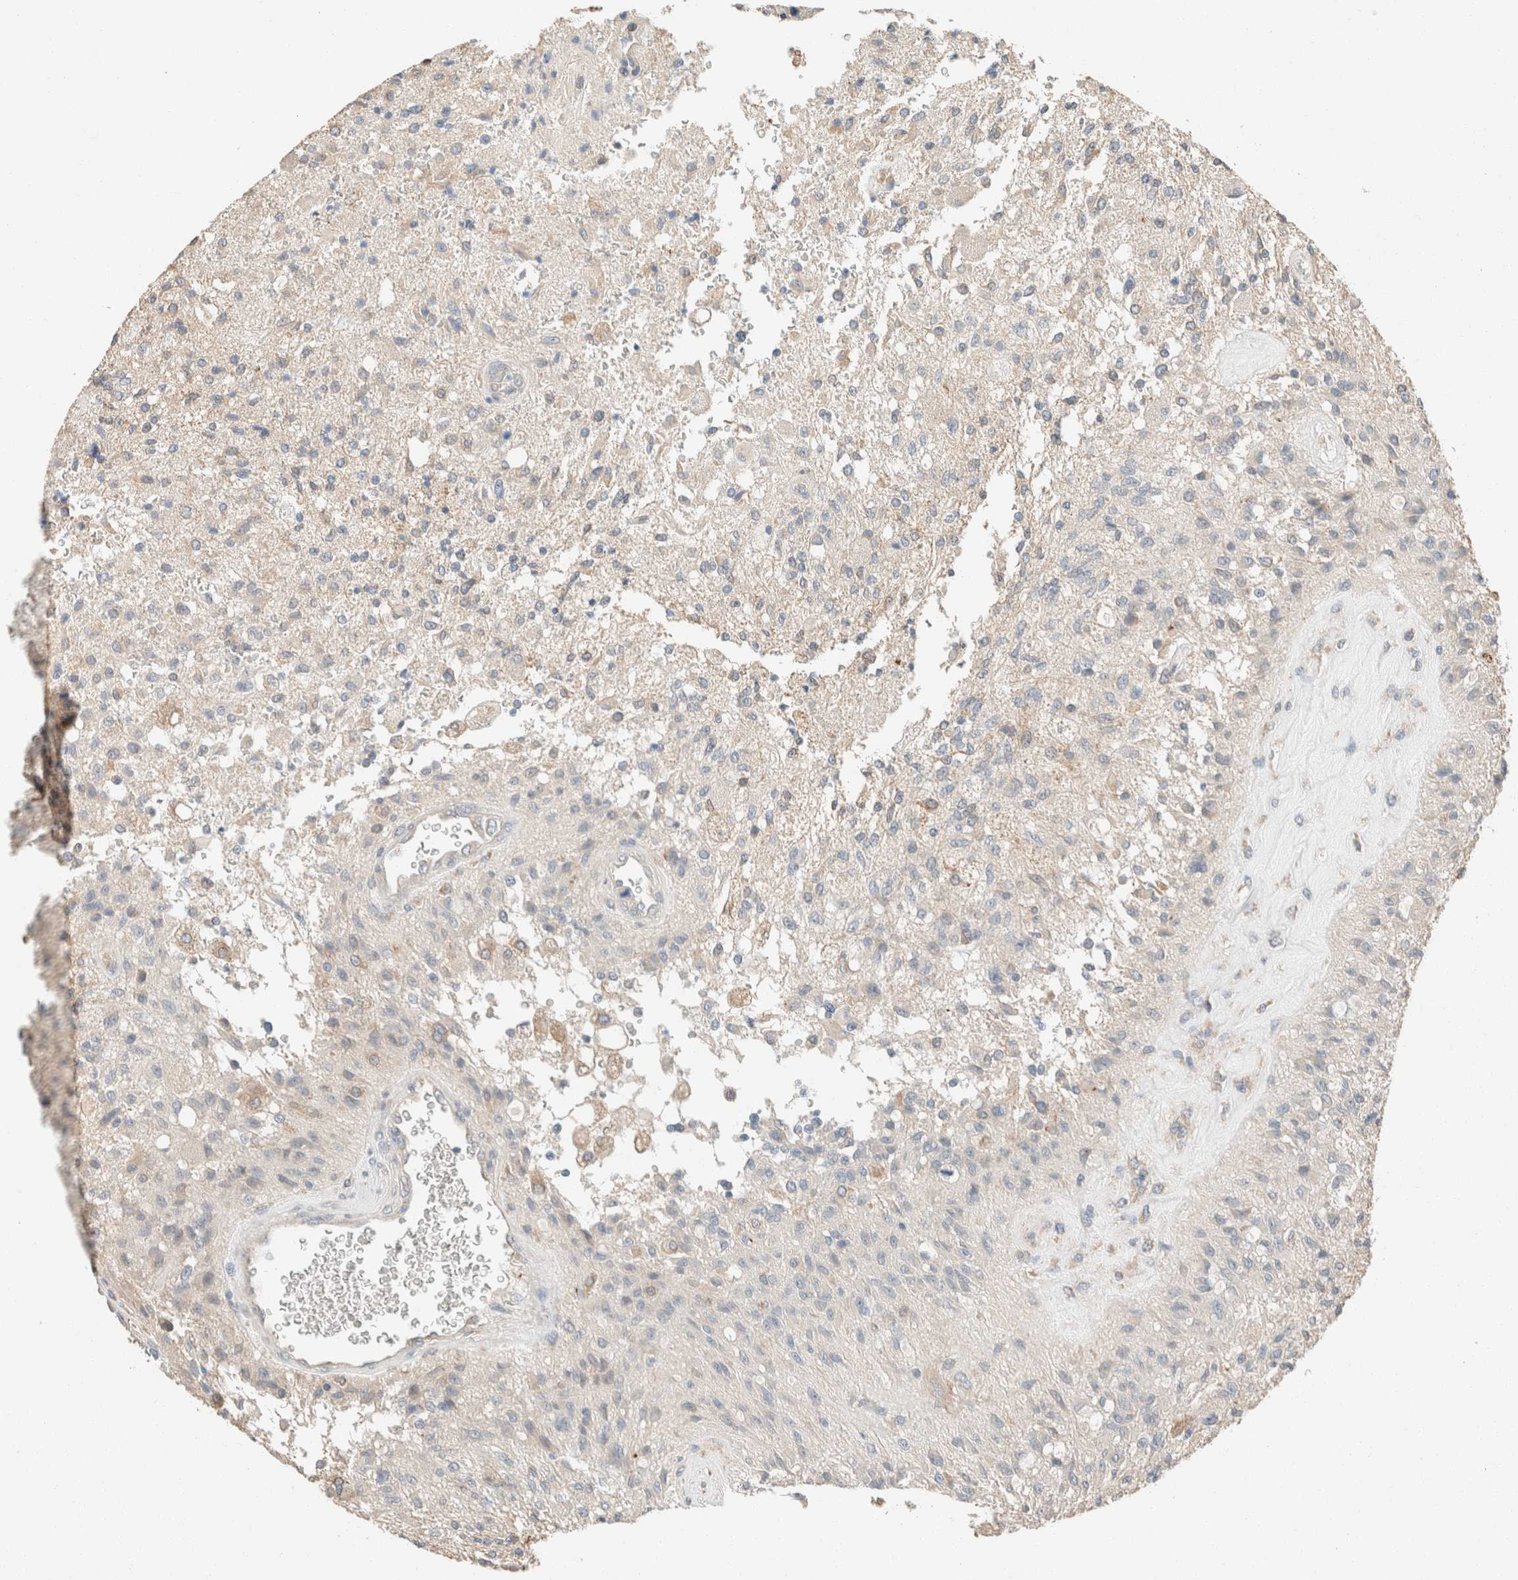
{"staining": {"intensity": "negative", "quantity": "none", "location": "none"}, "tissue": "glioma", "cell_type": "Tumor cells", "image_type": "cancer", "snomed": [{"axis": "morphology", "description": "Normal tissue, NOS"}, {"axis": "morphology", "description": "Glioma, malignant, High grade"}, {"axis": "topography", "description": "Cerebral cortex"}], "caption": "Photomicrograph shows no protein expression in tumor cells of glioma tissue.", "gene": "PCM1", "patient": {"sex": "male", "age": 77}}